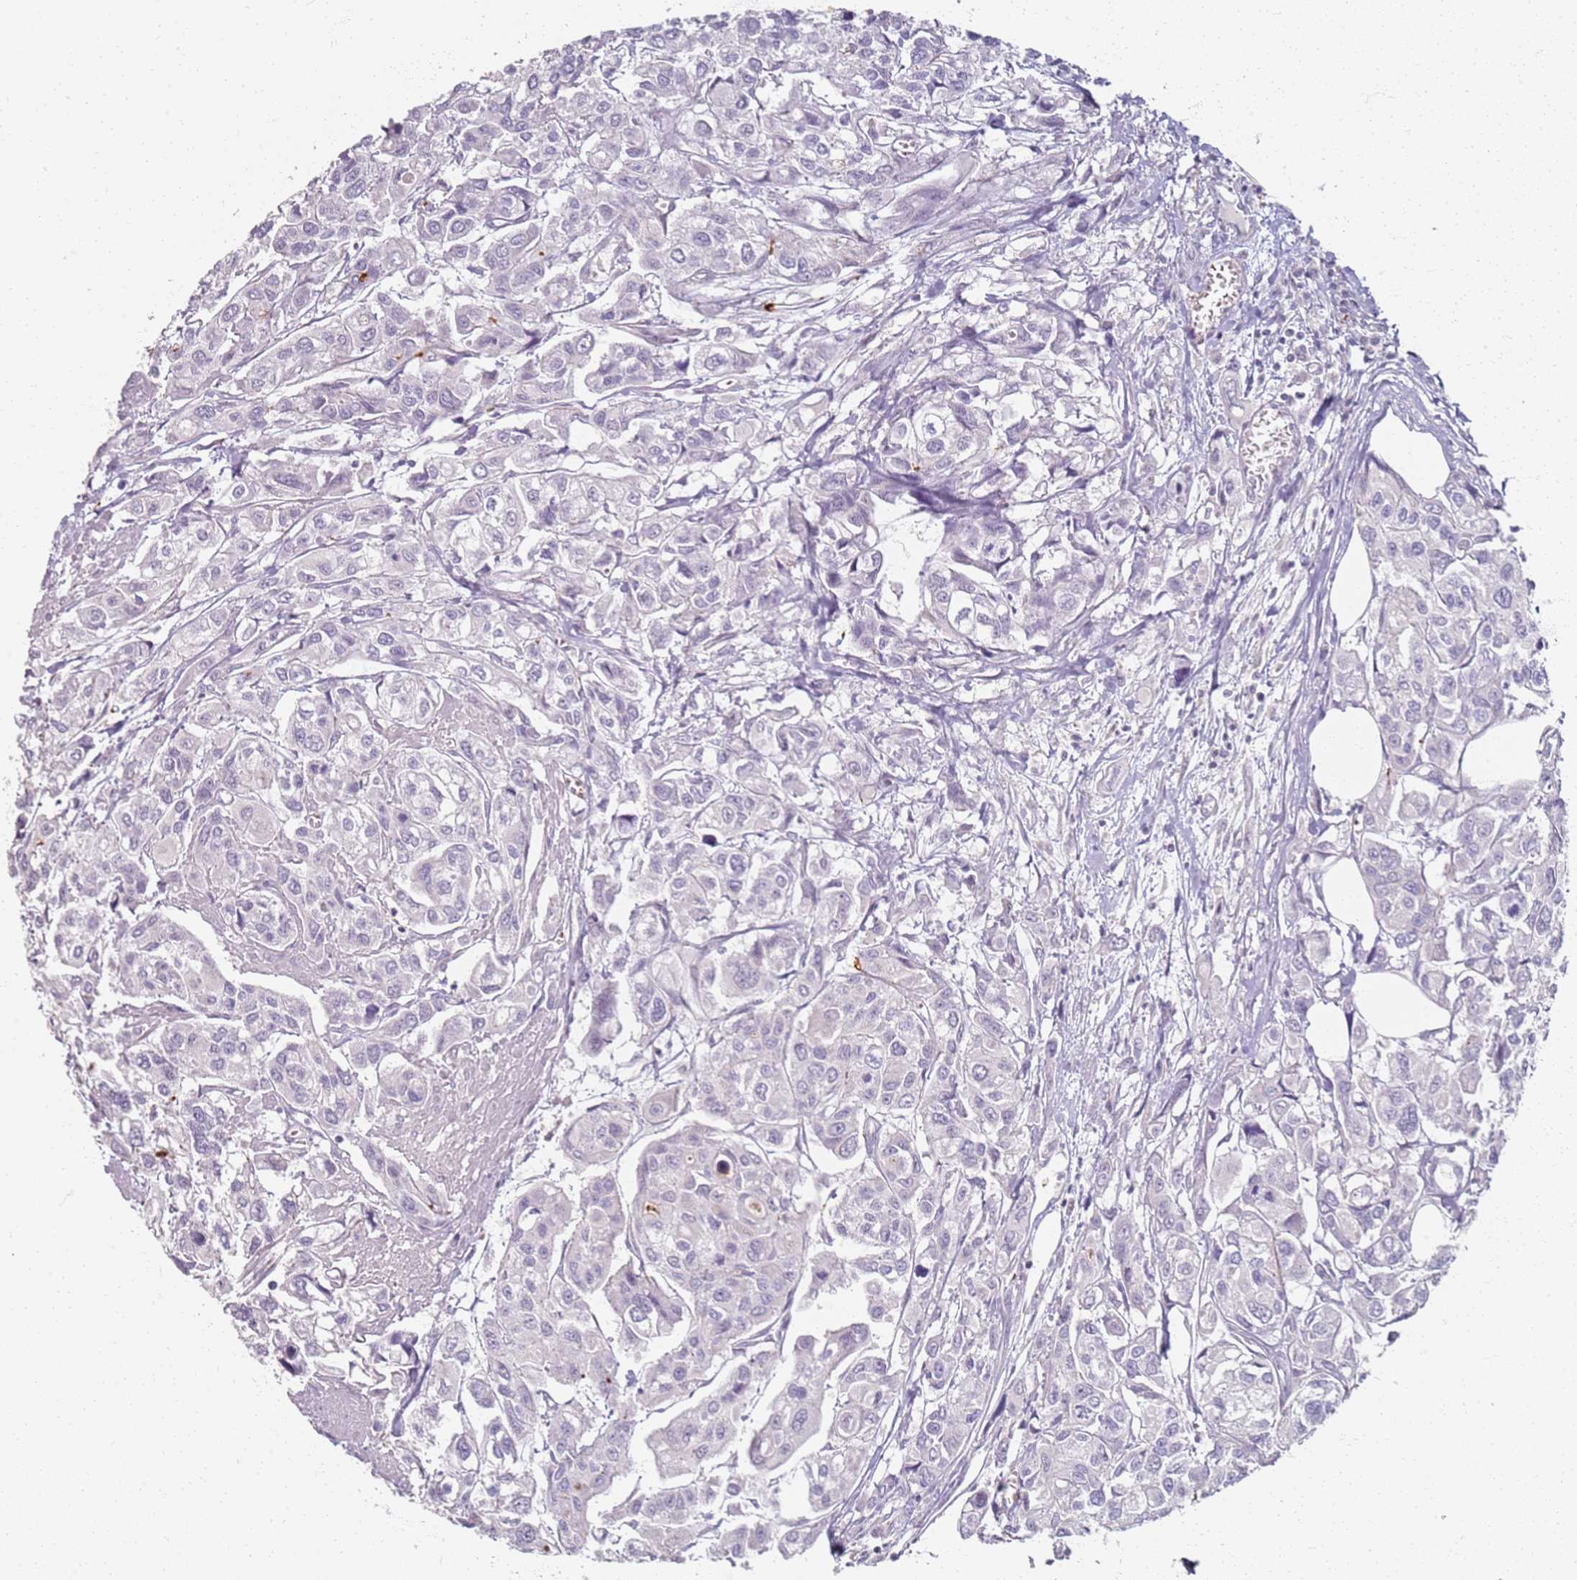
{"staining": {"intensity": "negative", "quantity": "none", "location": "none"}, "tissue": "urothelial cancer", "cell_type": "Tumor cells", "image_type": "cancer", "snomed": [{"axis": "morphology", "description": "Urothelial carcinoma, High grade"}, {"axis": "topography", "description": "Urinary bladder"}], "caption": "A high-resolution image shows immunohistochemistry (IHC) staining of urothelial cancer, which displays no significant expression in tumor cells. (Brightfield microscopy of DAB (3,3'-diaminobenzidine) immunohistochemistry (IHC) at high magnification).", "gene": "CD40LG", "patient": {"sex": "male", "age": 67}}